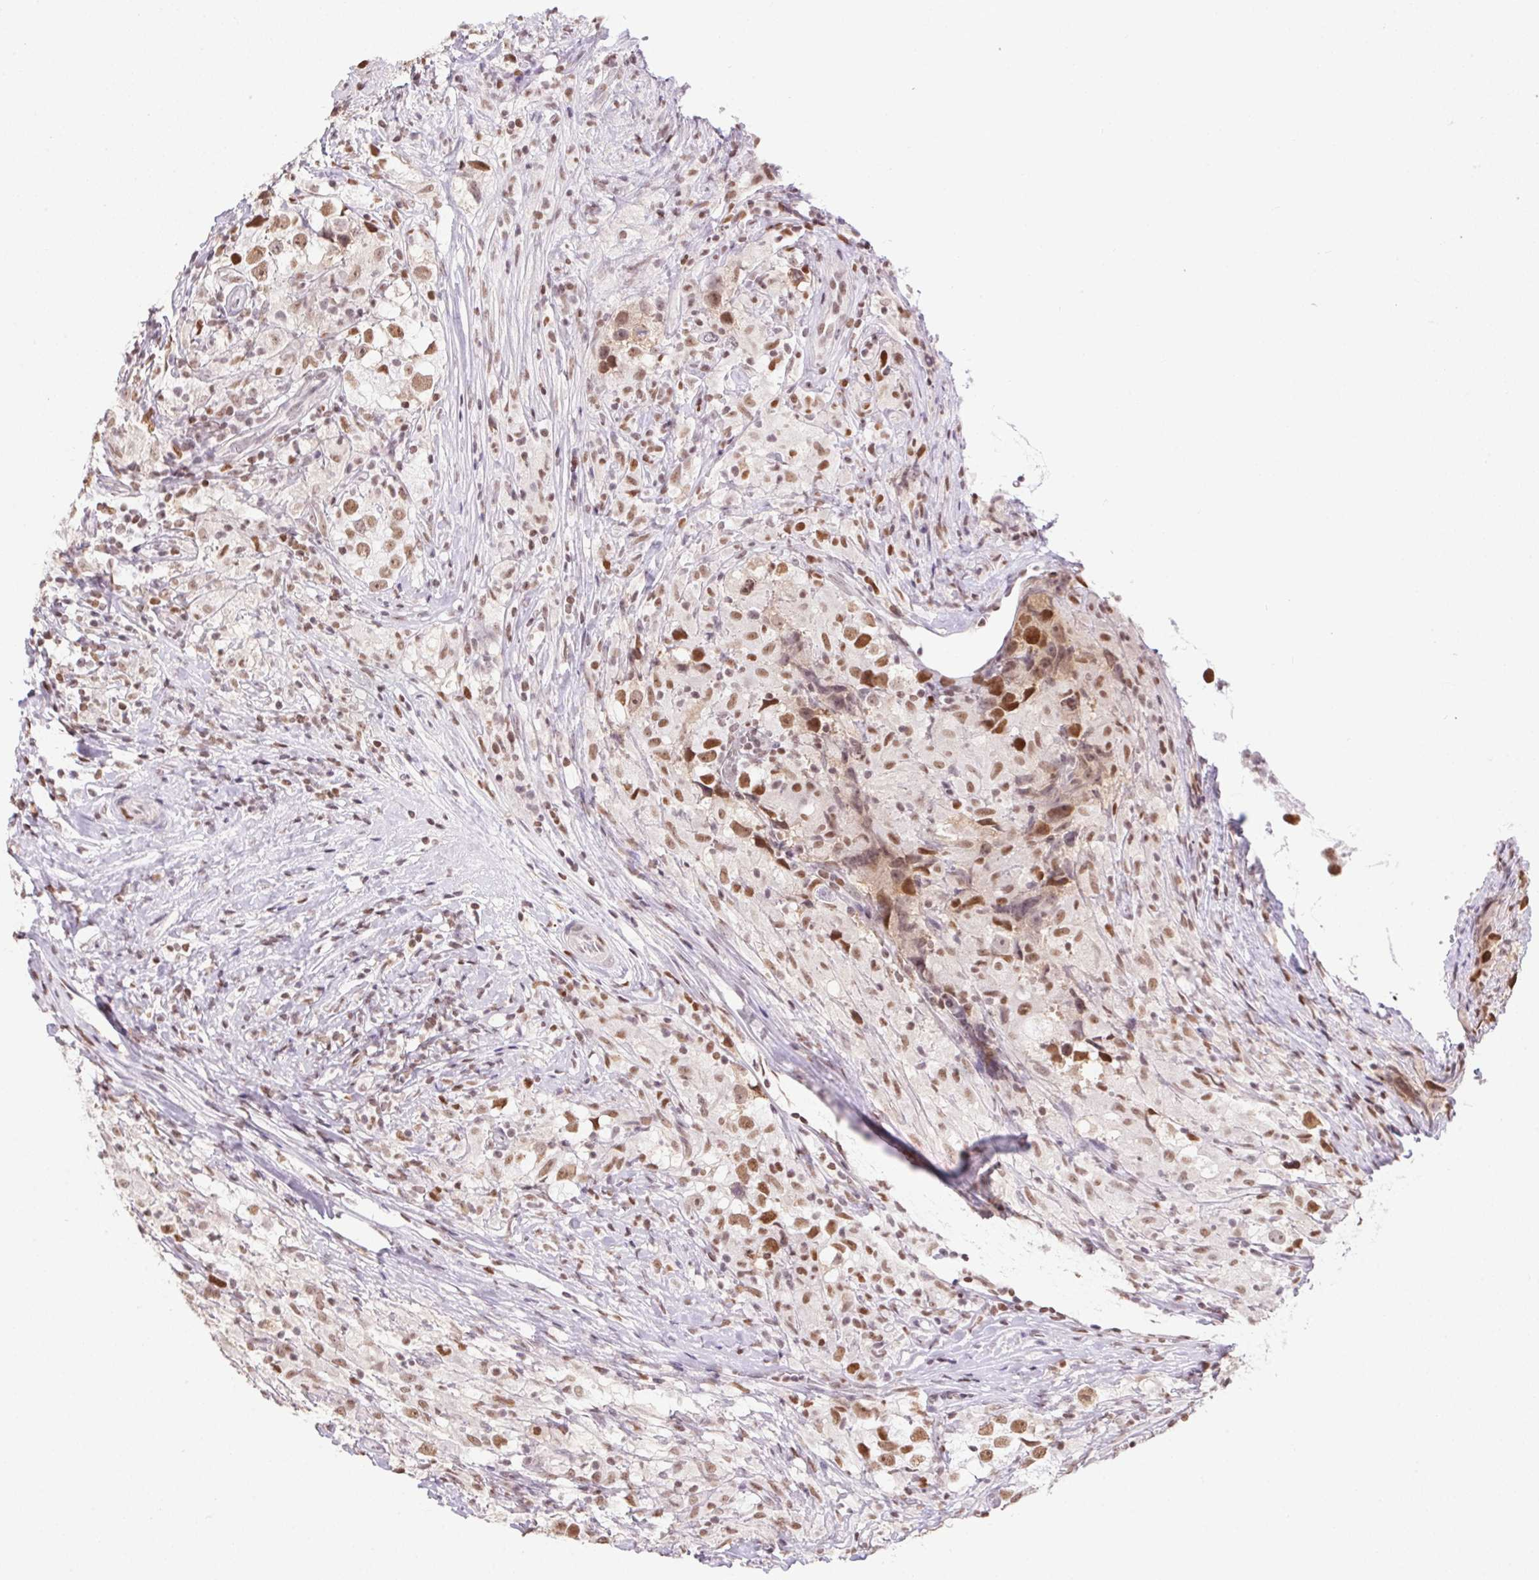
{"staining": {"intensity": "moderate", "quantity": ">75%", "location": "nuclear"}, "tissue": "testis cancer", "cell_type": "Tumor cells", "image_type": "cancer", "snomed": [{"axis": "morphology", "description": "Seminoma, NOS"}, {"axis": "topography", "description": "Testis"}], "caption": "Immunohistochemistry micrograph of neoplastic tissue: human testis cancer stained using IHC reveals medium levels of moderate protein expression localized specifically in the nuclear of tumor cells, appearing as a nuclear brown color.", "gene": "POLD3", "patient": {"sex": "male", "age": 46}}